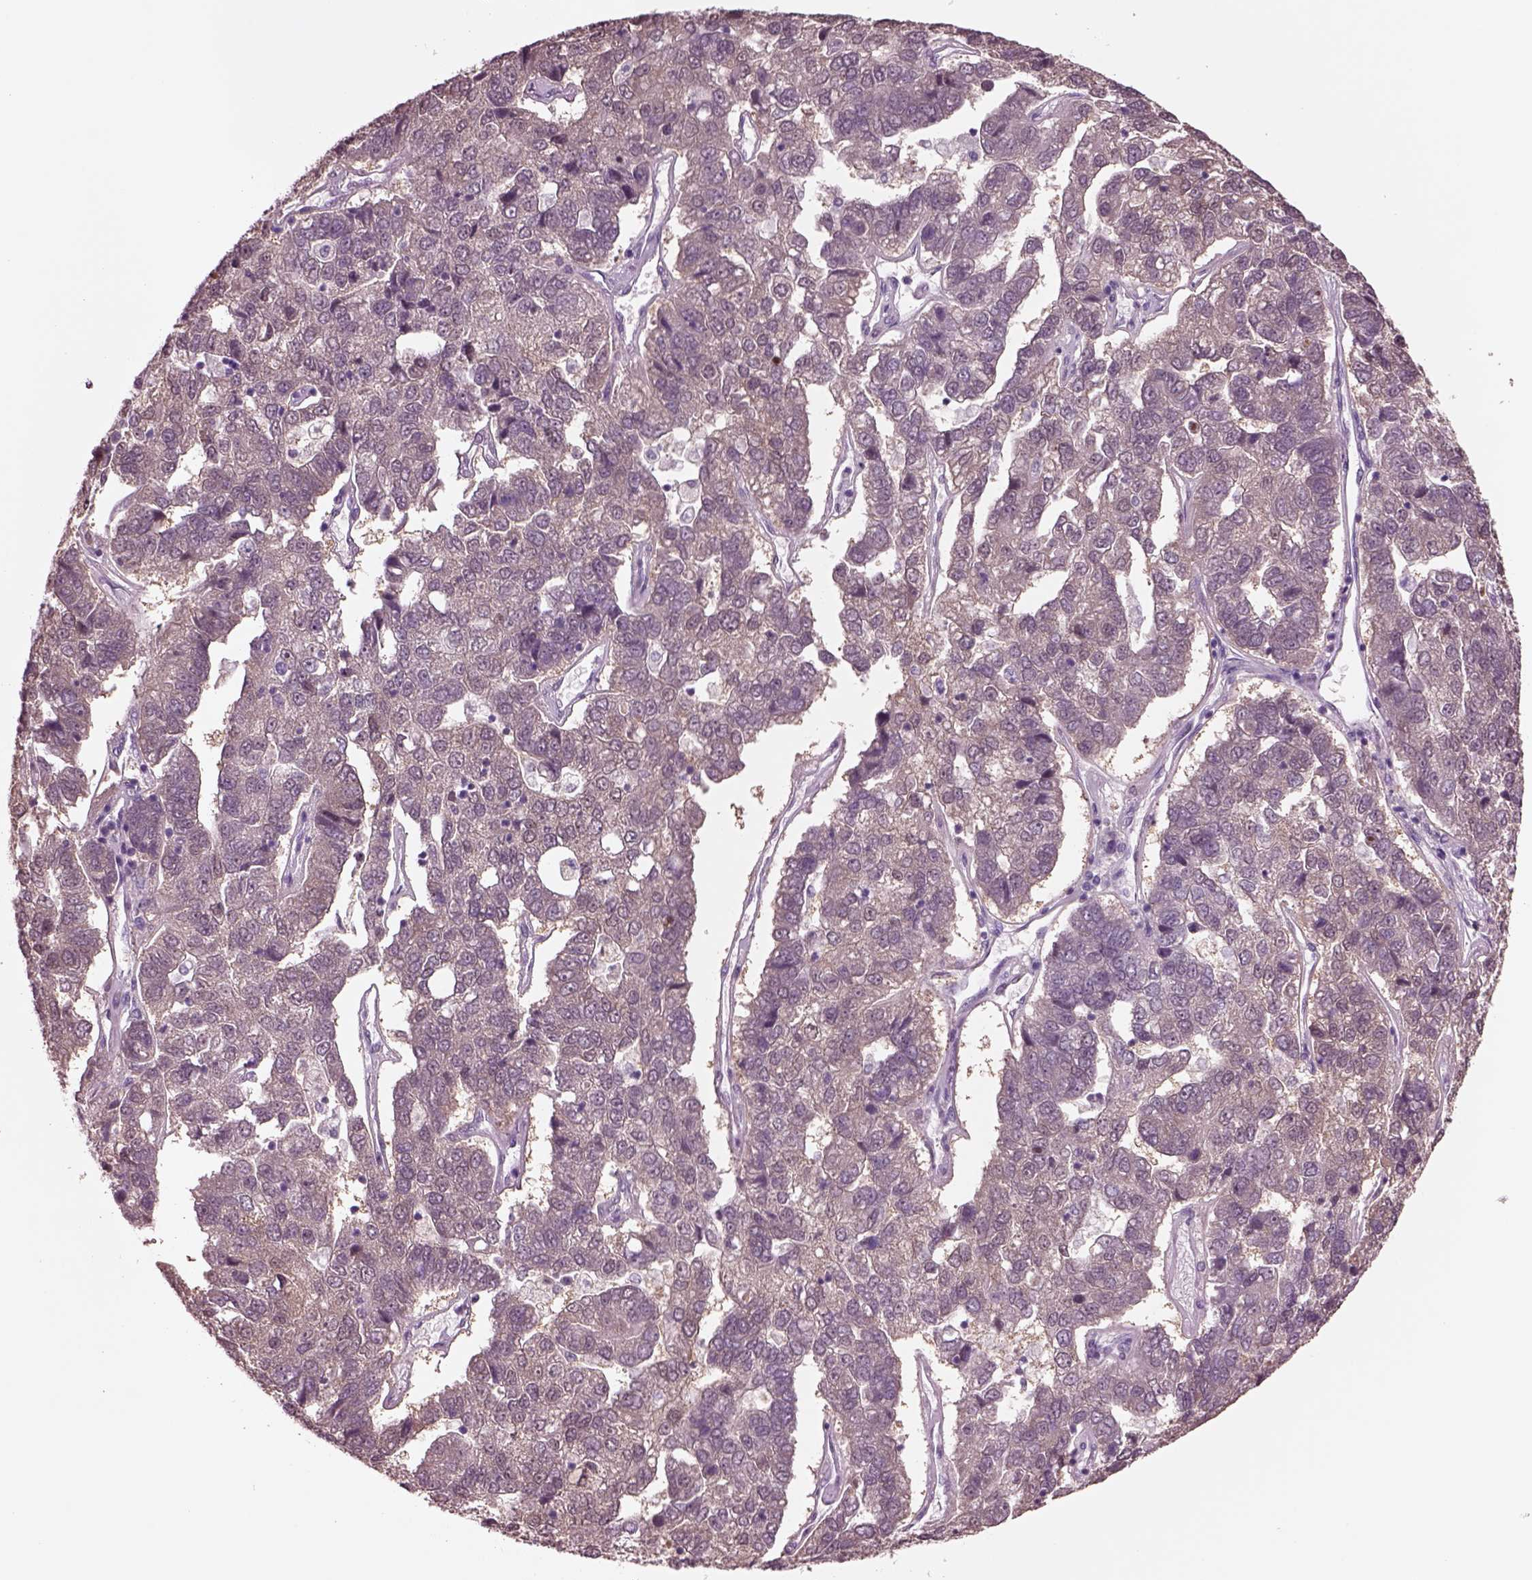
{"staining": {"intensity": "negative", "quantity": "none", "location": "none"}, "tissue": "pancreatic cancer", "cell_type": "Tumor cells", "image_type": "cancer", "snomed": [{"axis": "morphology", "description": "Adenocarcinoma, NOS"}, {"axis": "topography", "description": "Pancreas"}], "caption": "Histopathology image shows no significant protein expression in tumor cells of pancreatic cancer.", "gene": "SEPHS1", "patient": {"sex": "female", "age": 61}}